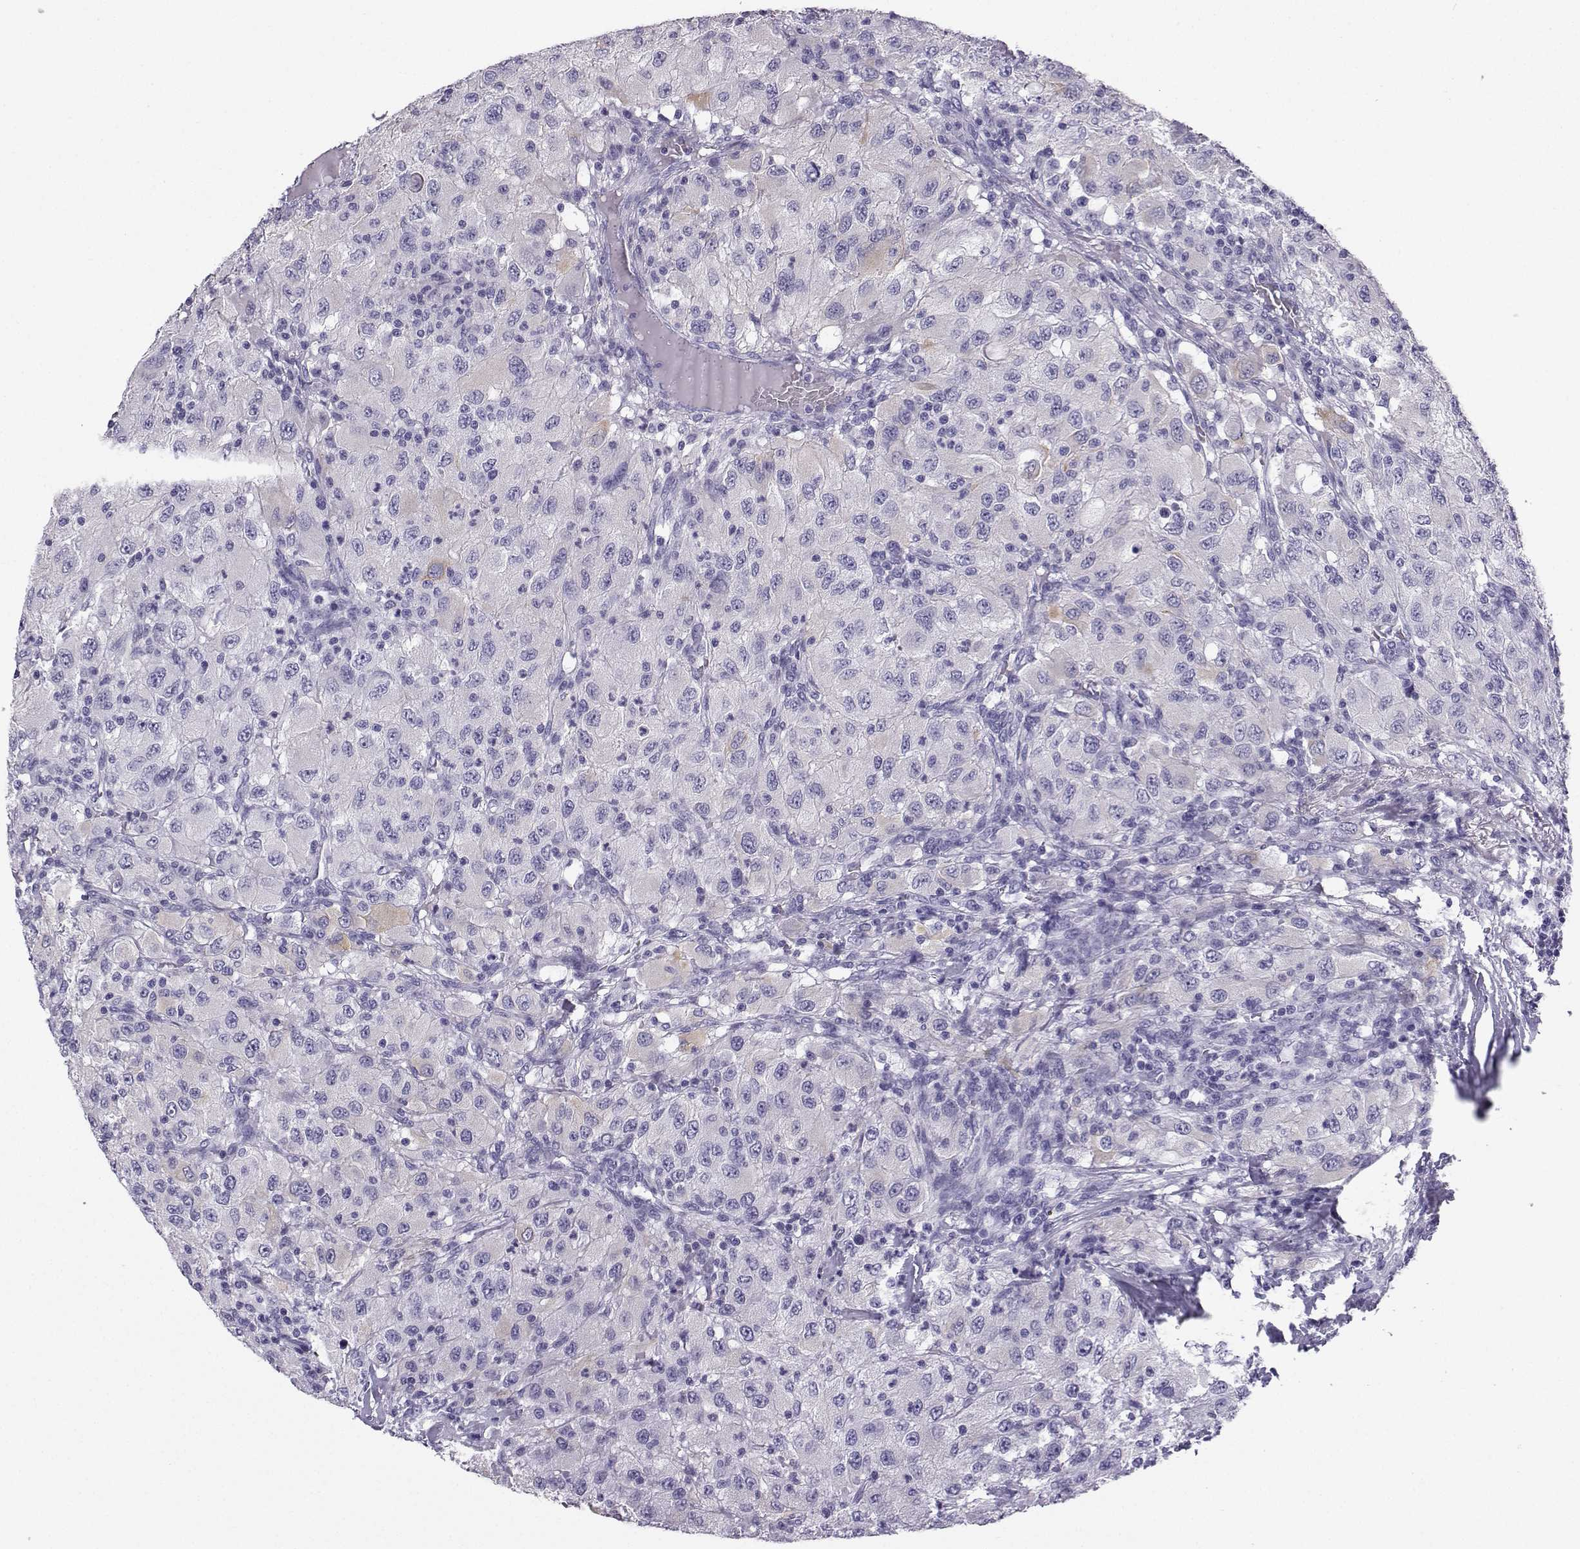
{"staining": {"intensity": "negative", "quantity": "none", "location": "none"}, "tissue": "renal cancer", "cell_type": "Tumor cells", "image_type": "cancer", "snomed": [{"axis": "morphology", "description": "Adenocarcinoma, NOS"}, {"axis": "topography", "description": "Kidney"}], "caption": "There is no significant expression in tumor cells of adenocarcinoma (renal). (DAB (3,3'-diaminobenzidine) immunohistochemistry, high magnification).", "gene": "NEFL", "patient": {"sex": "female", "age": 67}}